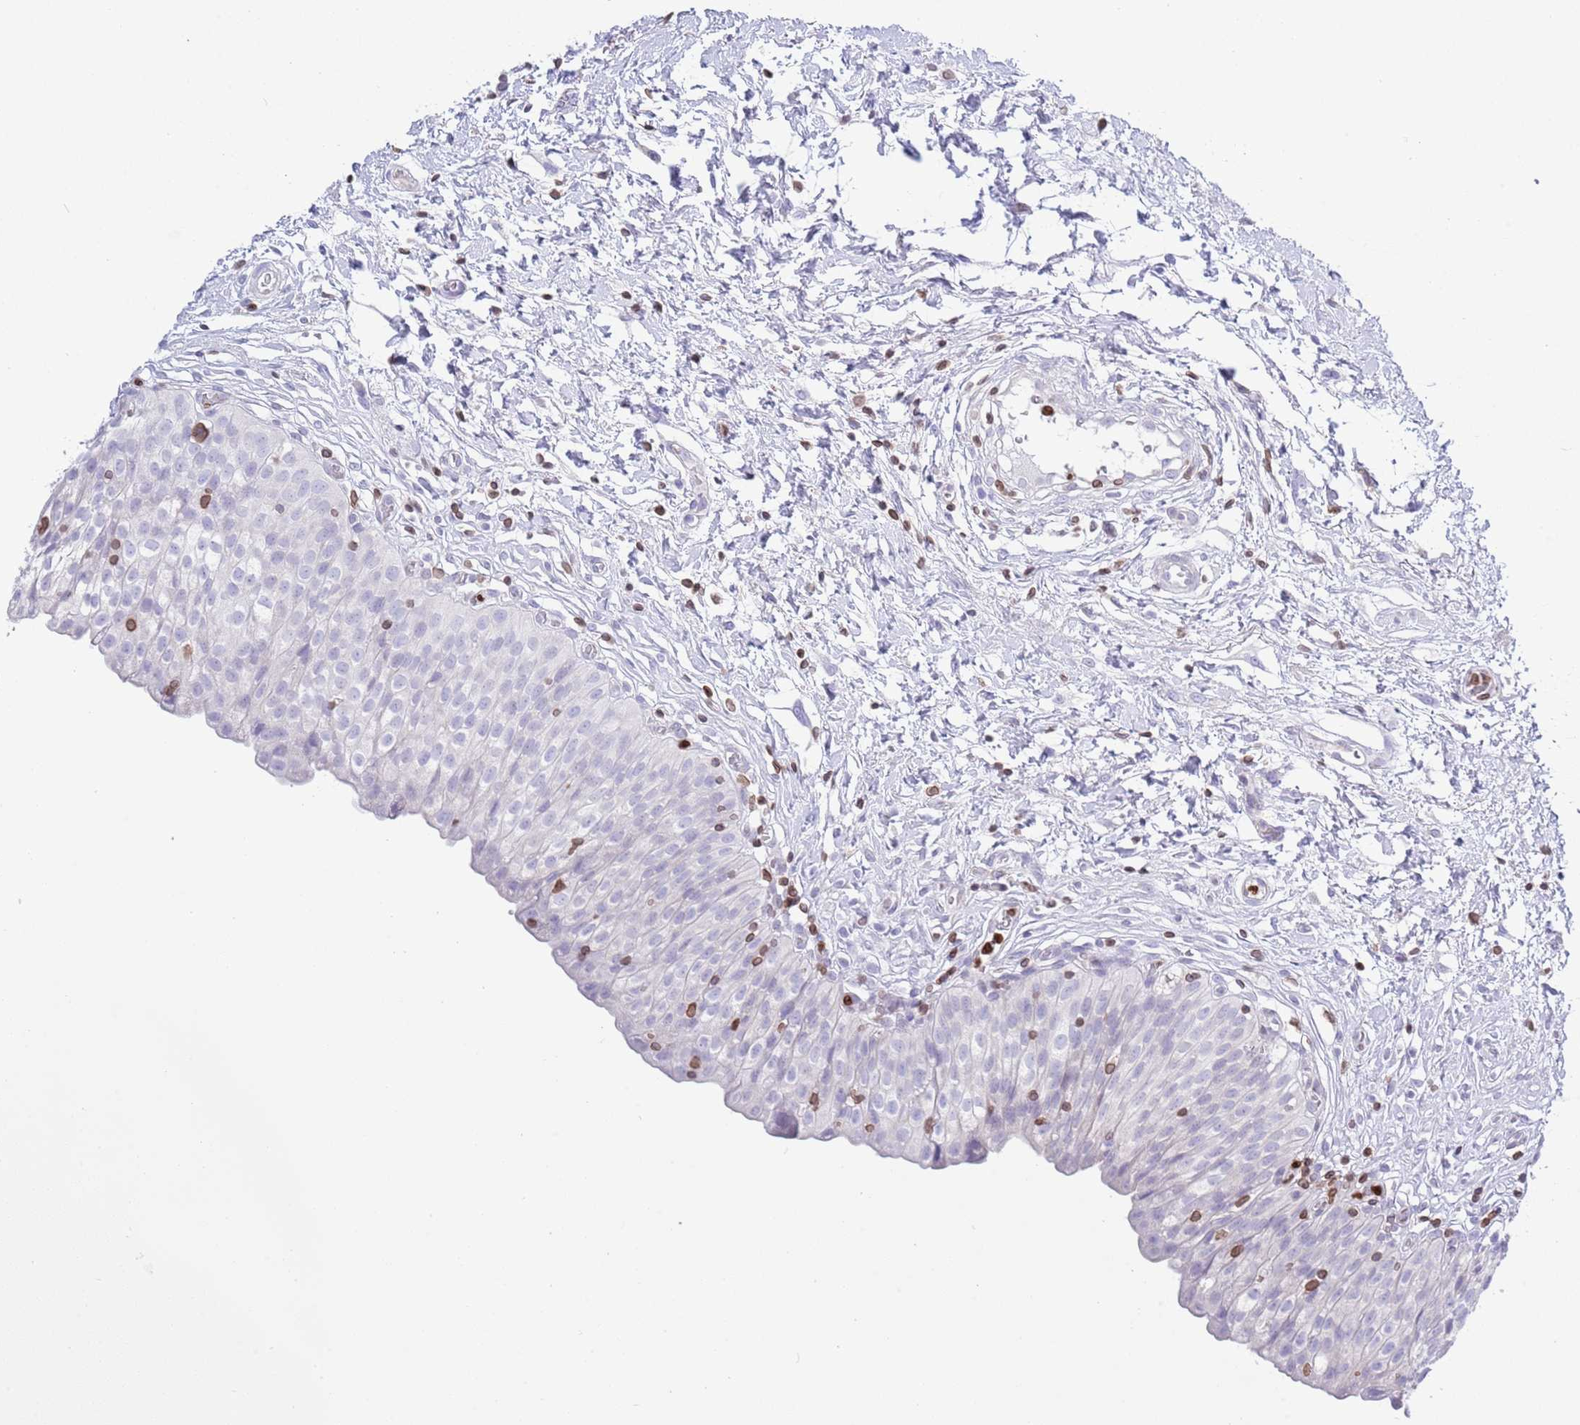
{"staining": {"intensity": "negative", "quantity": "none", "location": "none"}, "tissue": "urinary bladder", "cell_type": "Urothelial cells", "image_type": "normal", "snomed": [{"axis": "morphology", "description": "Normal tissue, NOS"}, {"axis": "topography", "description": "Urinary bladder"}], "caption": "This is an immunohistochemistry (IHC) image of normal human urinary bladder. There is no expression in urothelial cells.", "gene": "LBR", "patient": {"sex": "male", "age": 55}}